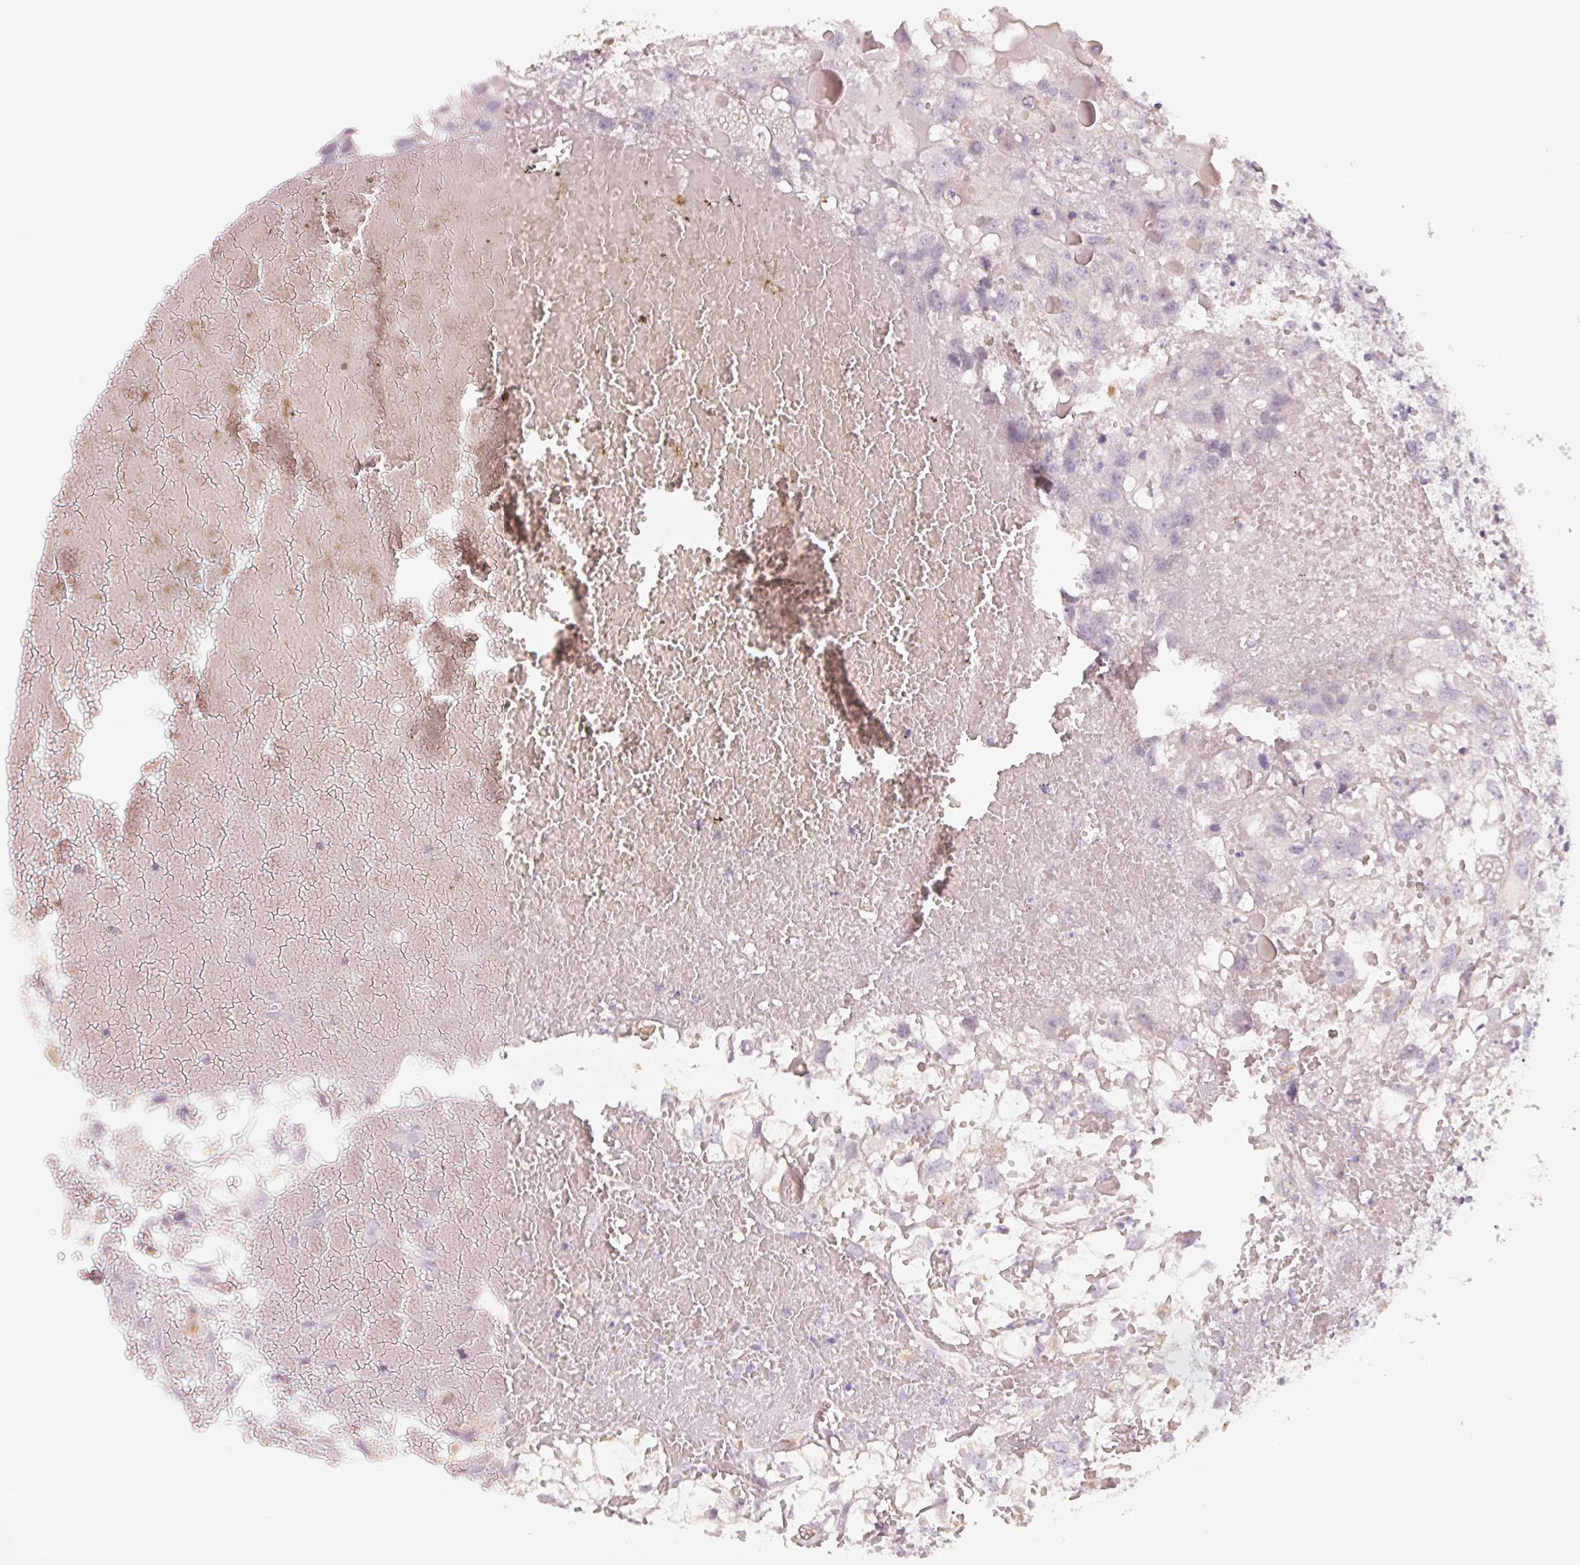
{"staining": {"intensity": "negative", "quantity": "none", "location": "none"}, "tissue": "renal cancer", "cell_type": "Tumor cells", "image_type": "cancer", "snomed": [{"axis": "morphology", "description": "Adenocarcinoma, NOS"}, {"axis": "topography", "description": "Kidney"}], "caption": "Tumor cells show no significant positivity in renal cancer.", "gene": "TREH", "patient": {"sex": "male", "age": 56}}